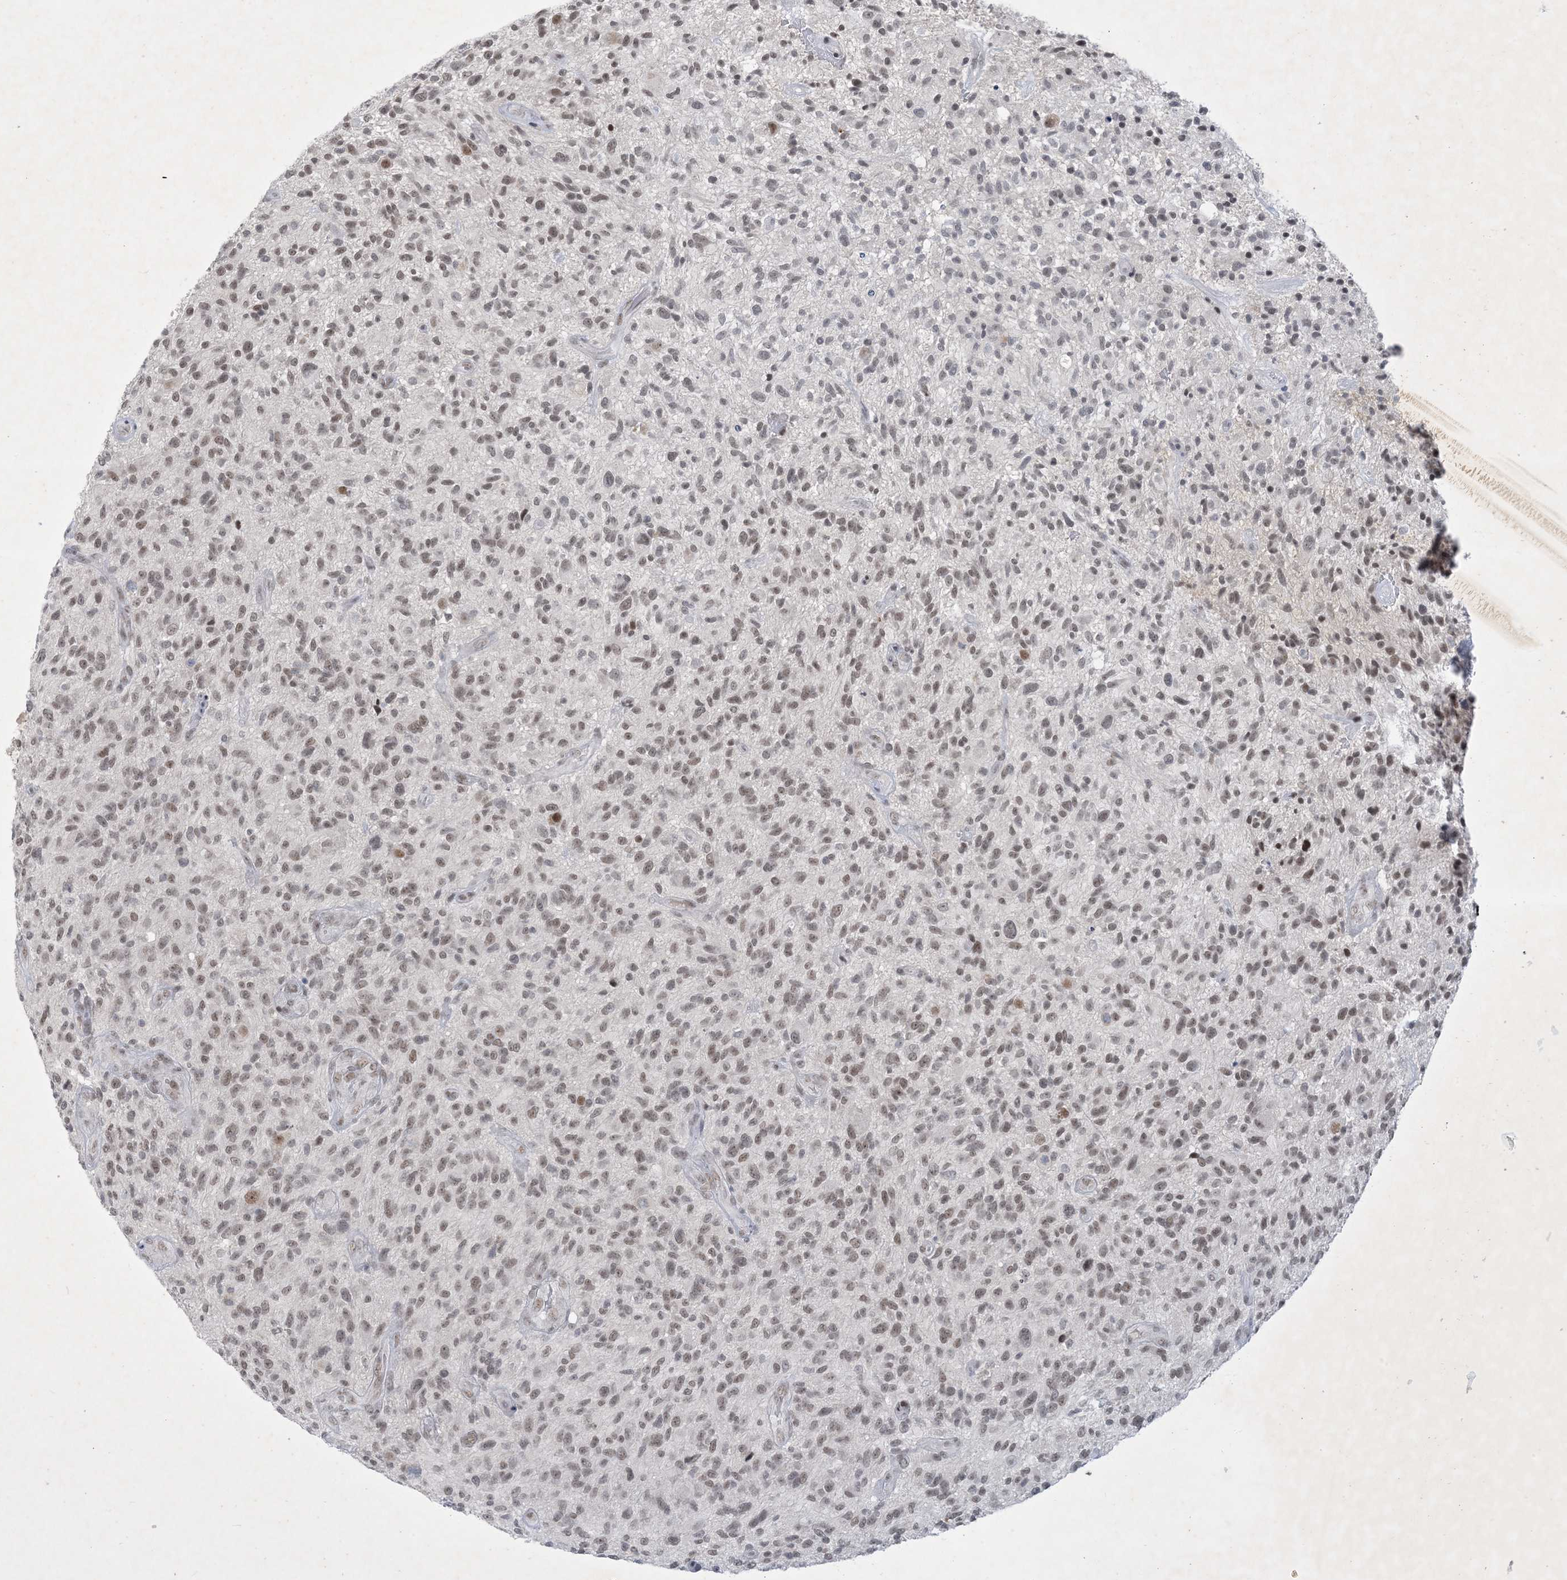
{"staining": {"intensity": "weak", "quantity": ">75%", "location": "nuclear"}, "tissue": "glioma", "cell_type": "Tumor cells", "image_type": "cancer", "snomed": [{"axis": "morphology", "description": "Glioma, malignant, High grade"}, {"axis": "topography", "description": "Brain"}], "caption": "A histopathology image of glioma stained for a protein exhibits weak nuclear brown staining in tumor cells.", "gene": "ZNF674", "patient": {"sex": "male", "age": 47}}